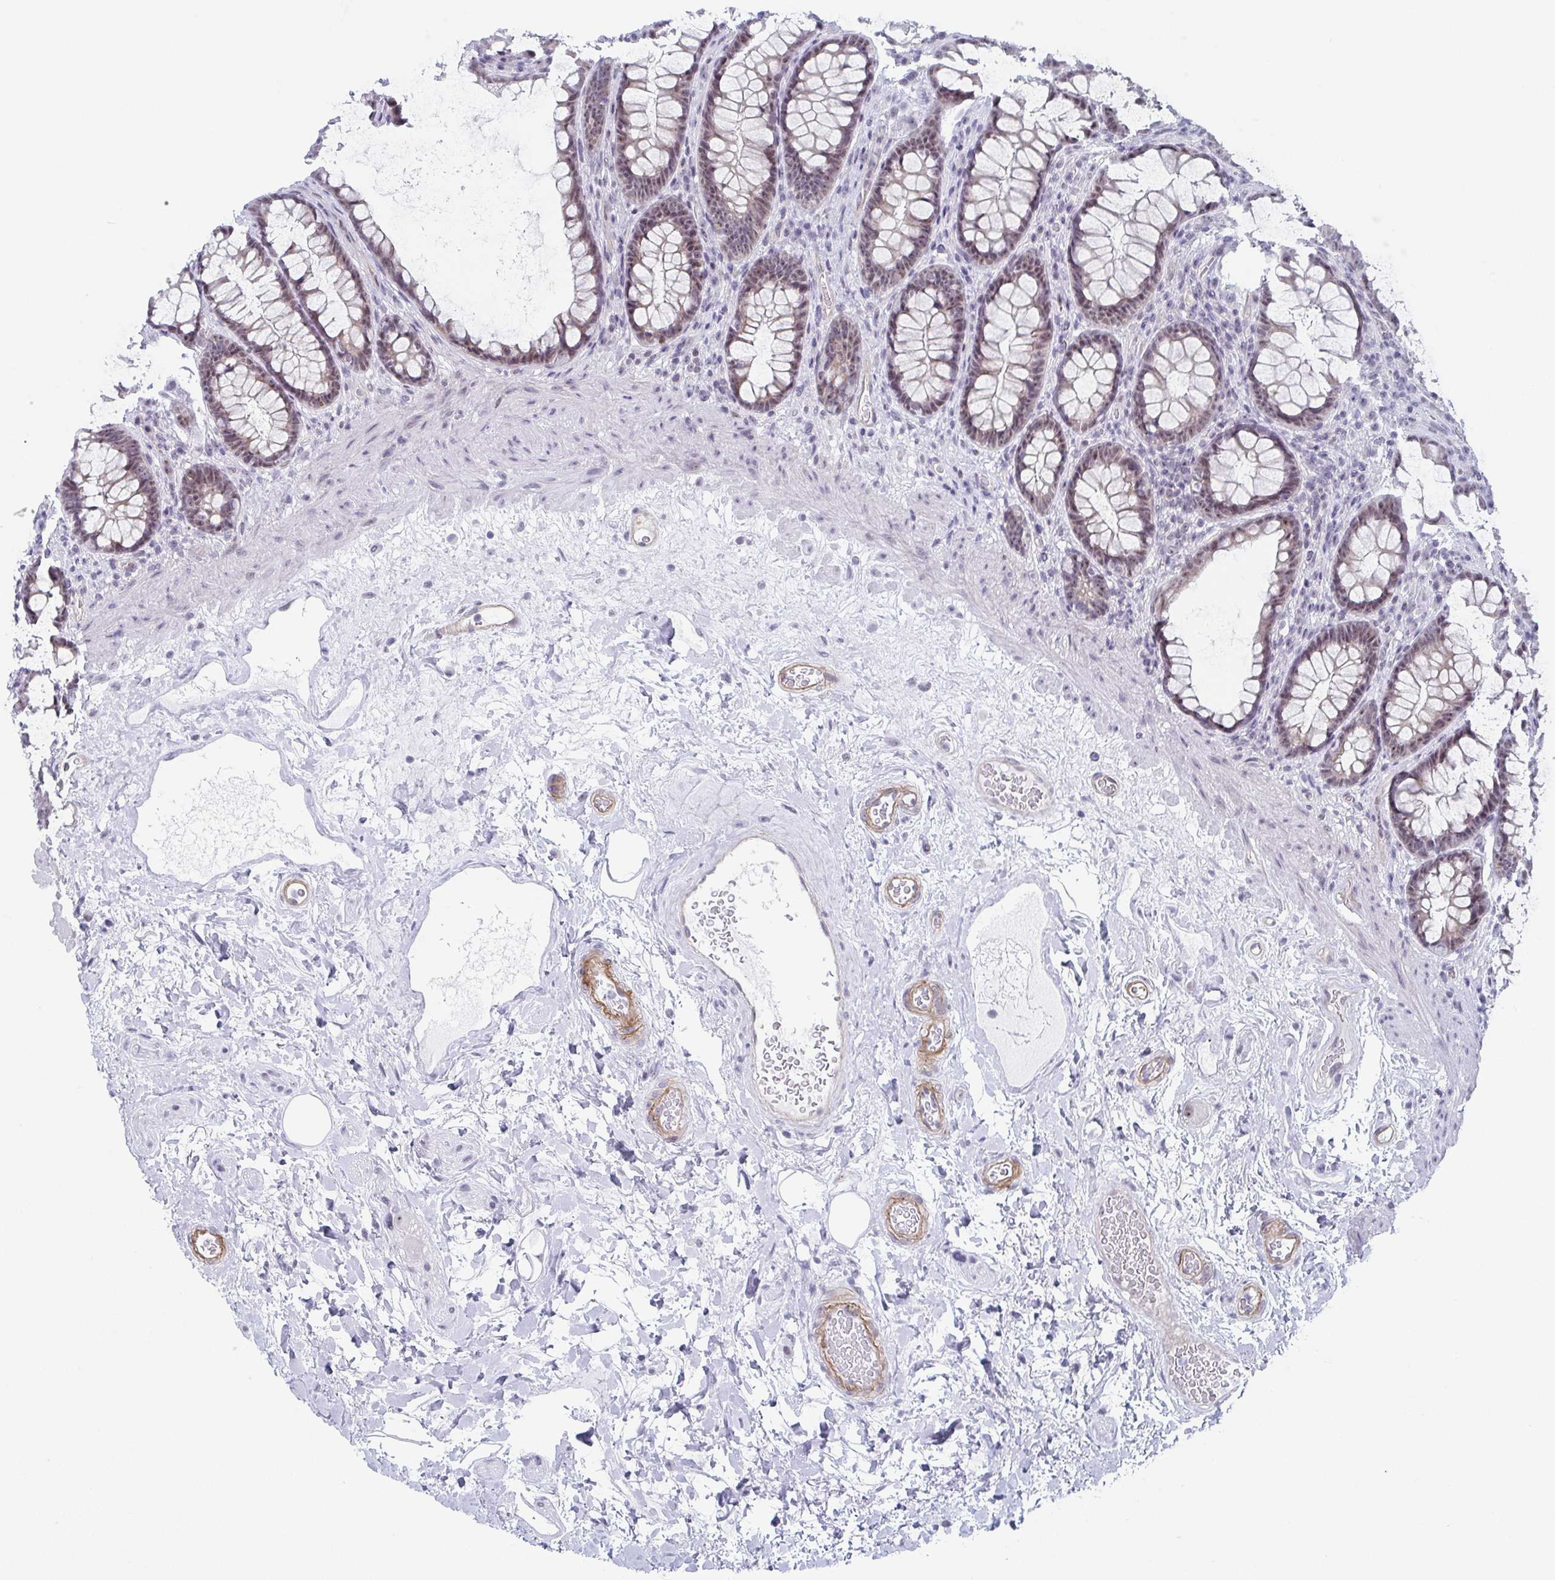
{"staining": {"intensity": "weak", "quantity": "25%-75%", "location": "nuclear"}, "tissue": "rectum", "cell_type": "Glandular cells", "image_type": "normal", "snomed": [{"axis": "morphology", "description": "Normal tissue, NOS"}, {"axis": "topography", "description": "Rectum"}], "caption": "Immunohistochemical staining of unremarkable human rectum reveals weak nuclear protein staining in about 25%-75% of glandular cells. (brown staining indicates protein expression, while blue staining denotes nuclei).", "gene": "EXOSC7", "patient": {"sex": "male", "age": 72}}